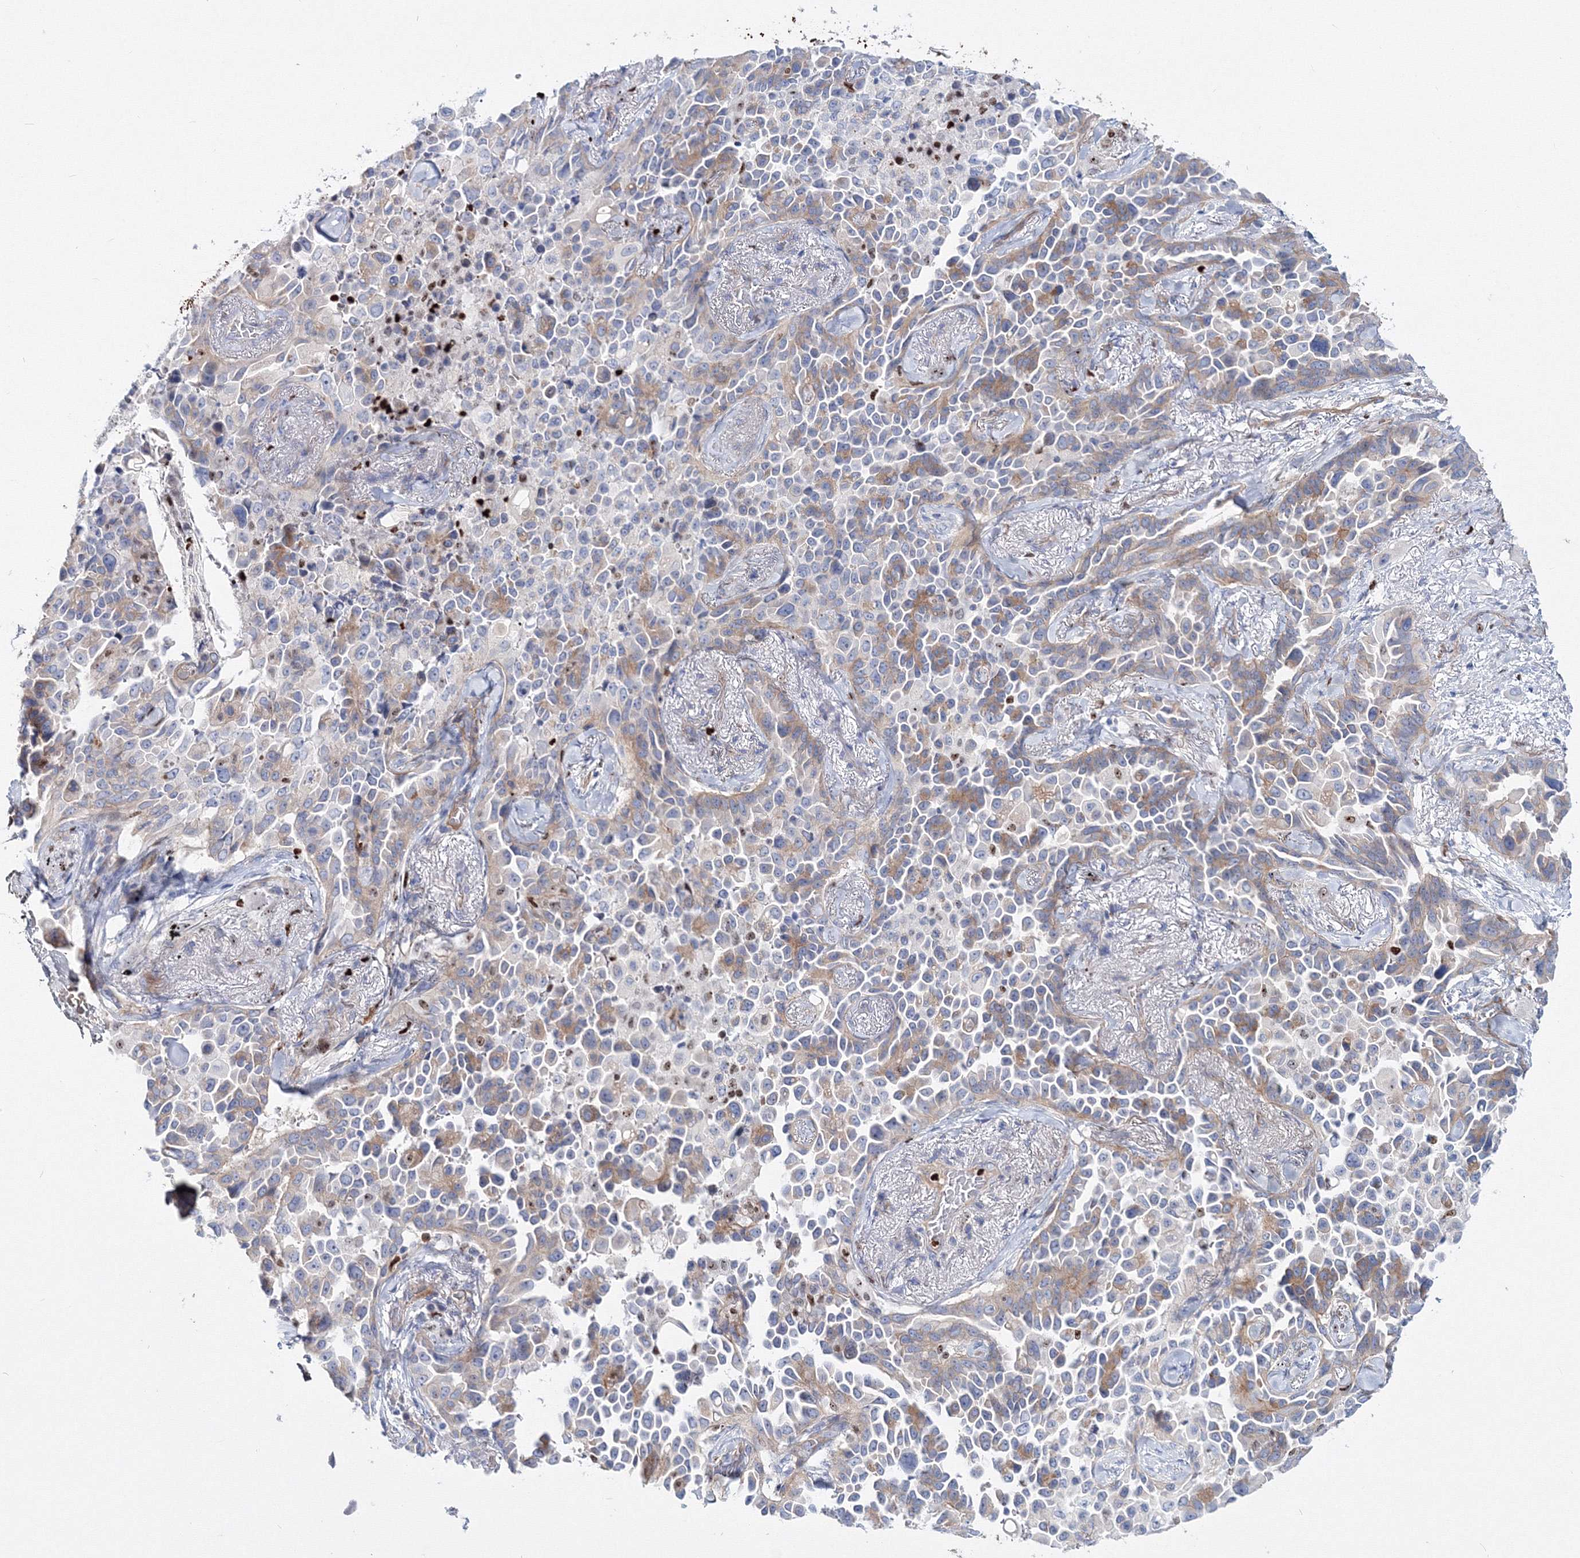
{"staining": {"intensity": "moderate", "quantity": "25%-75%", "location": "cytoplasmic/membranous"}, "tissue": "lung cancer", "cell_type": "Tumor cells", "image_type": "cancer", "snomed": [{"axis": "morphology", "description": "Adenocarcinoma, NOS"}, {"axis": "topography", "description": "Lung"}], "caption": "Lung cancer (adenocarcinoma) stained with immunohistochemistry (IHC) exhibits moderate cytoplasmic/membranous staining in about 25%-75% of tumor cells.", "gene": "C11orf52", "patient": {"sex": "female", "age": 67}}